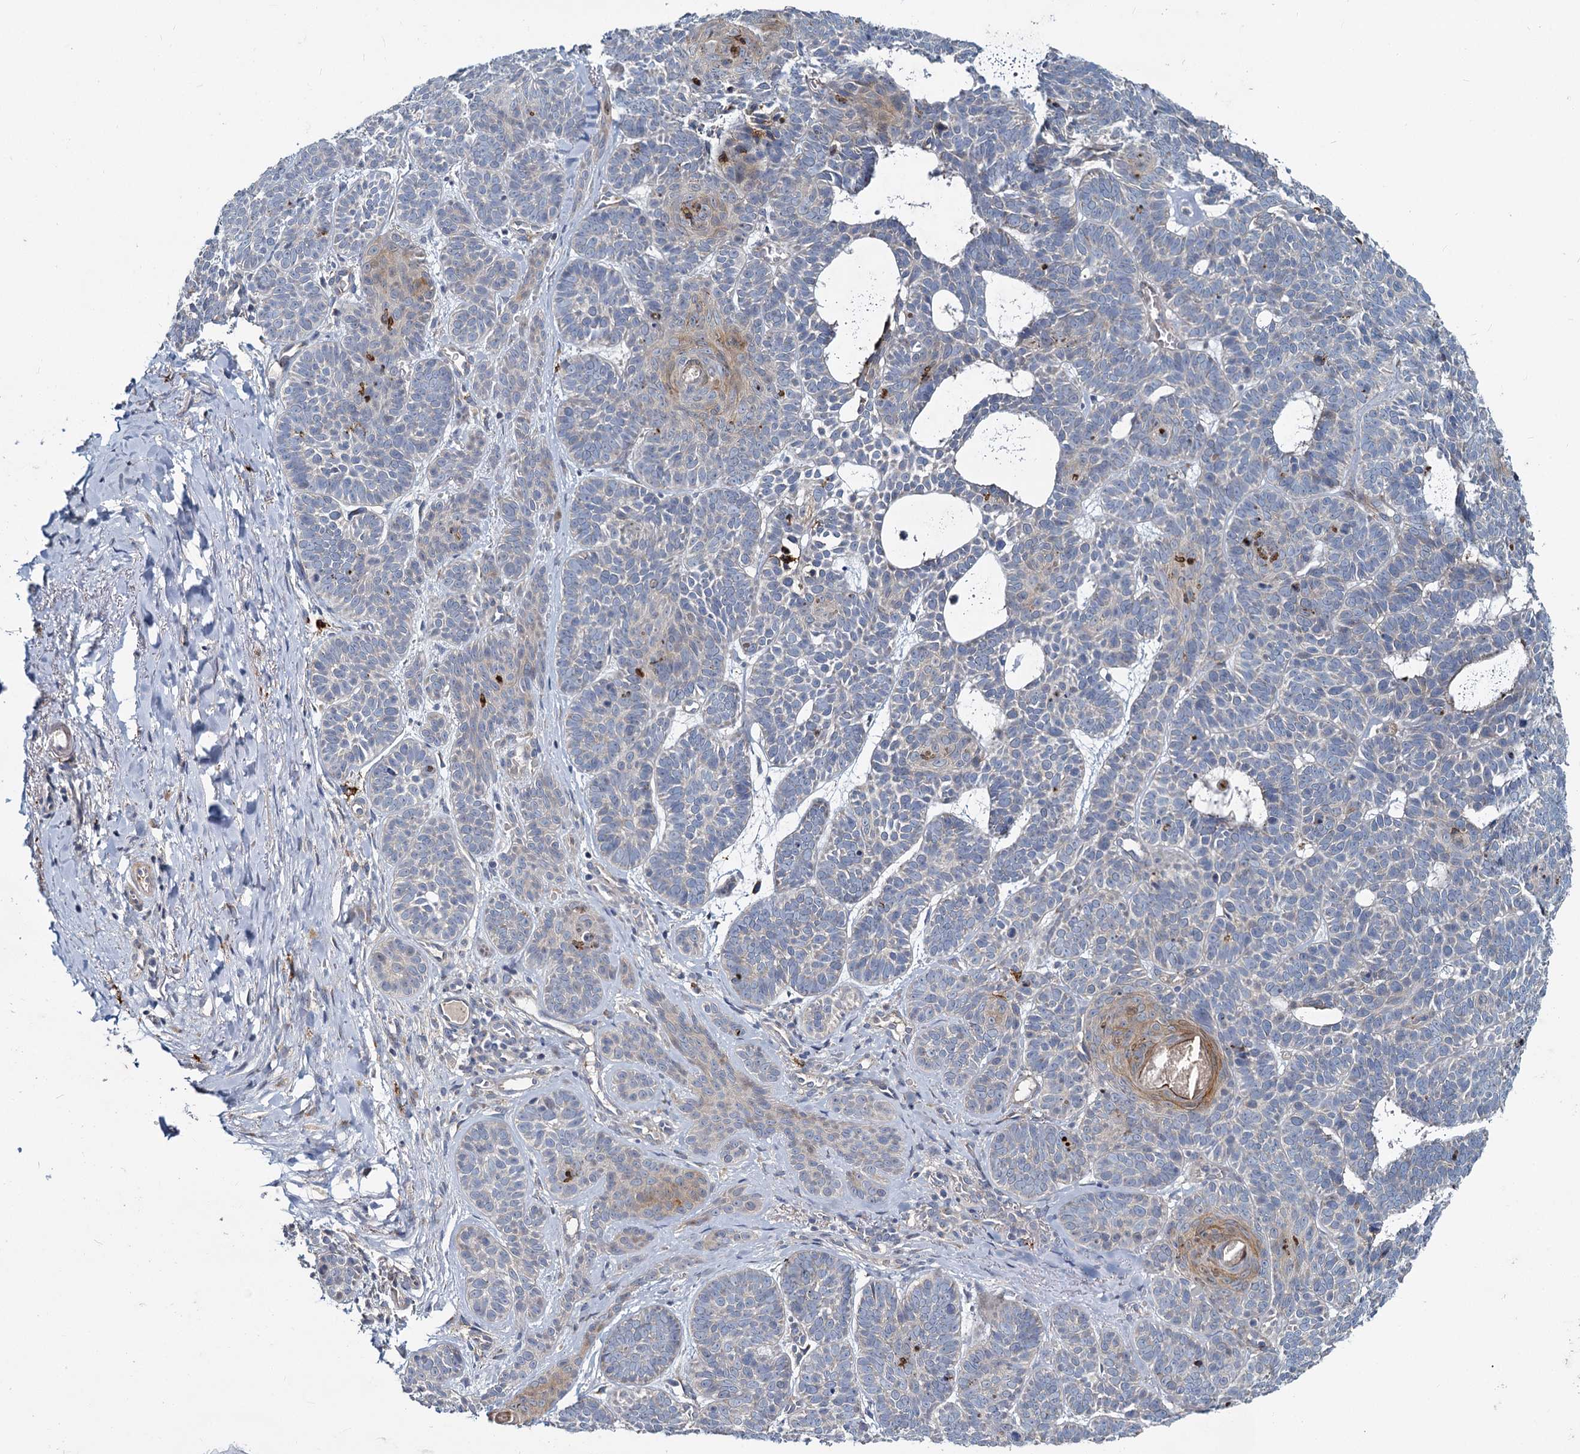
{"staining": {"intensity": "negative", "quantity": "none", "location": "none"}, "tissue": "skin cancer", "cell_type": "Tumor cells", "image_type": "cancer", "snomed": [{"axis": "morphology", "description": "Basal cell carcinoma"}, {"axis": "topography", "description": "Skin"}], "caption": "Immunohistochemical staining of human skin cancer shows no significant positivity in tumor cells.", "gene": "DCUN1D2", "patient": {"sex": "male", "age": 85}}